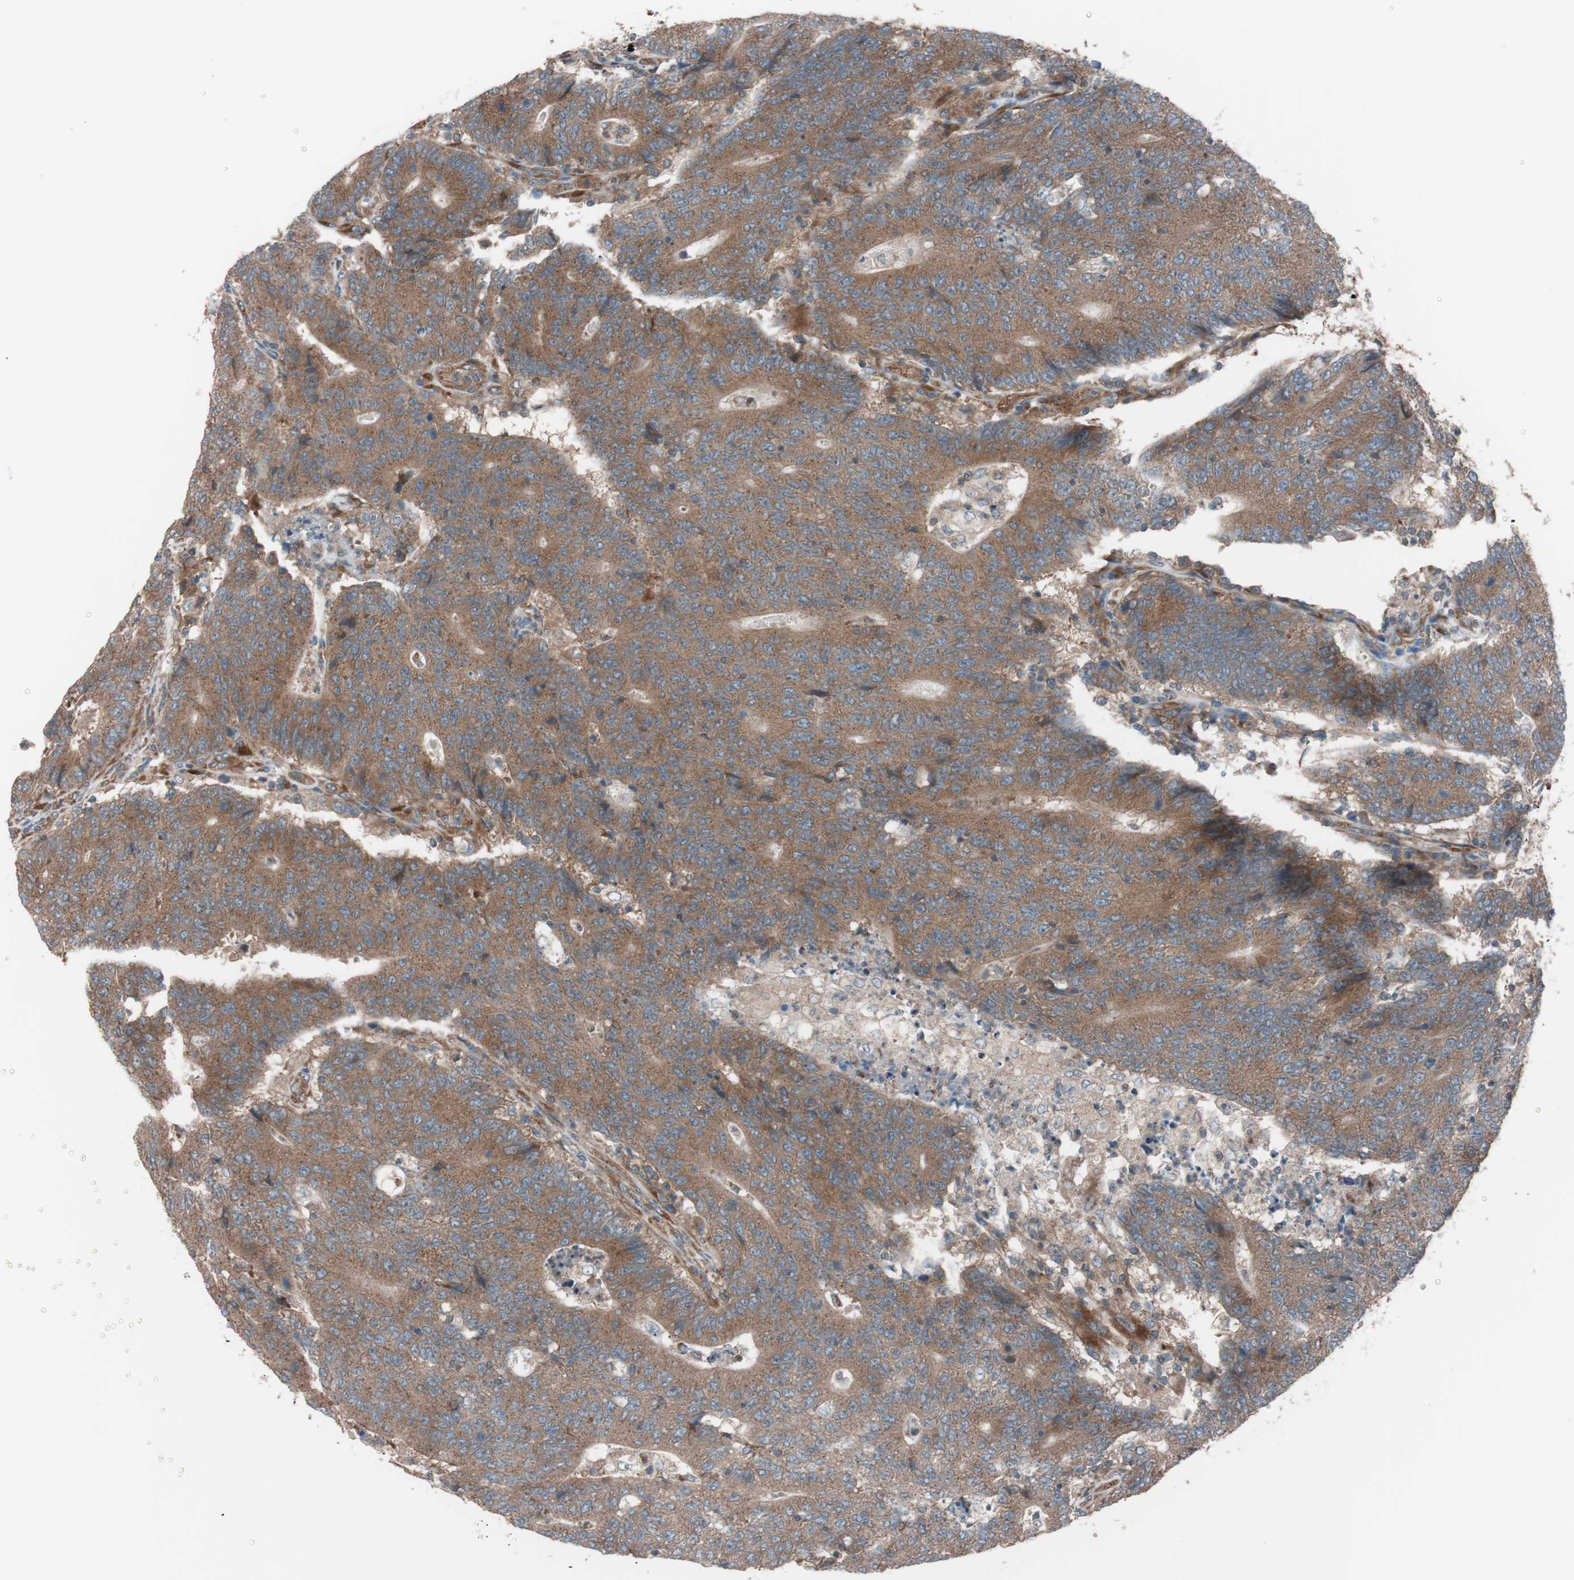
{"staining": {"intensity": "moderate", "quantity": ">75%", "location": "cytoplasmic/membranous"}, "tissue": "colorectal cancer", "cell_type": "Tumor cells", "image_type": "cancer", "snomed": [{"axis": "morphology", "description": "Normal tissue, NOS"}, {"axis": "morphology", "description": "Adenocarcinoma, NOS"}, {"axis": "topography", "description": "Colon"}], "caption": "Moderate cytoplasmic/membranous expression for a protein is present in about >75% of tumor cells of colorectal adenocarcinoma using immunohistochemistry (IHC).", "gene": "SEC31A", "patient": {"sex": "female", "age": 75}}